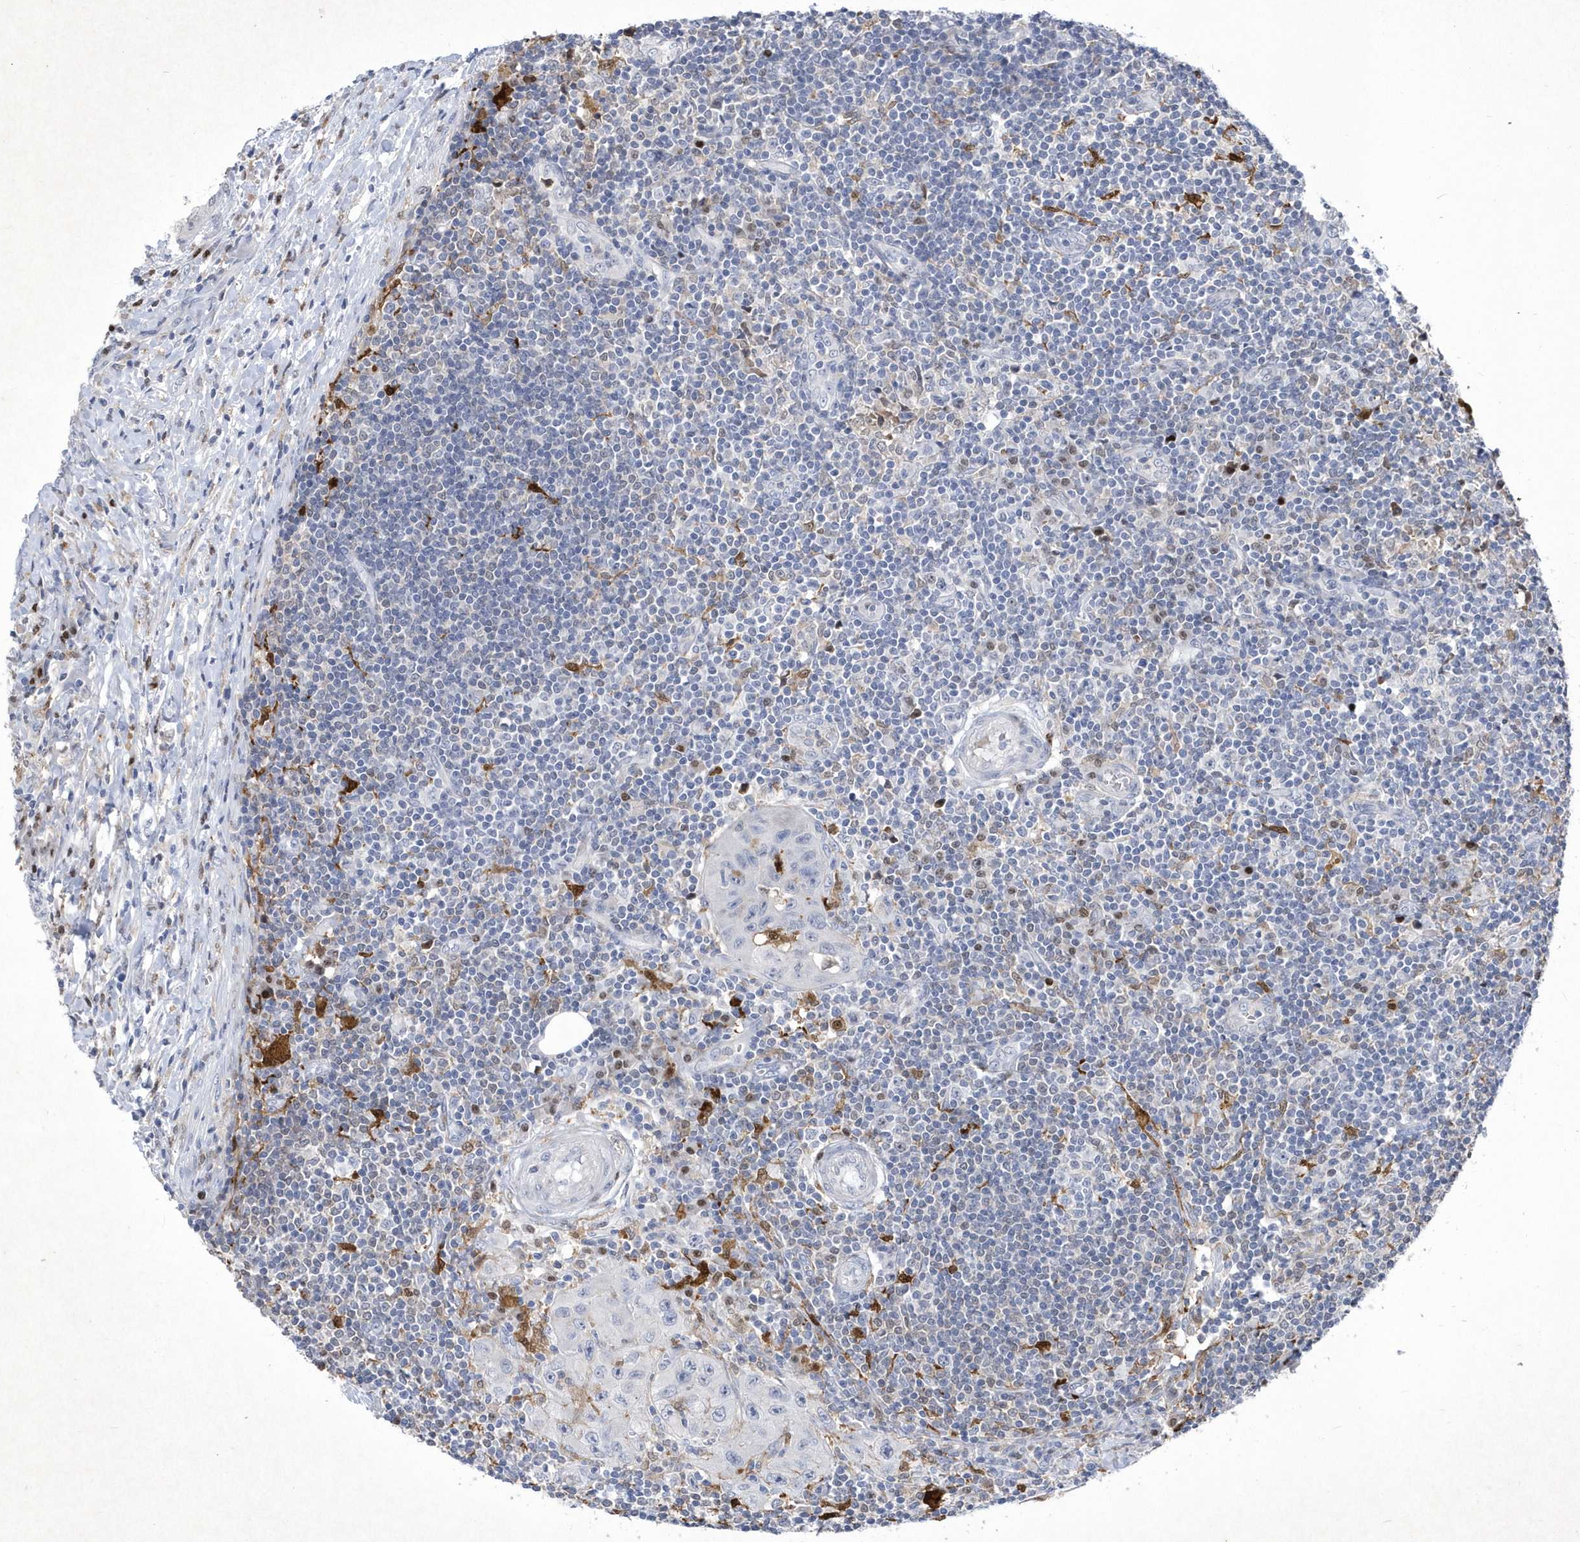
{"staining": {"intensity": "negative", "quantity": "none", "location": "none"}, "tissue": "lymph node", "cell_type": "Germinal center cells", "image_type": "normal", "snomed": [{"axis": "morphology", "description": "Normal tissue, NOS"}, {"axis": "morphology", "description": "Squamous cell carcinoma, metastatic, NOS"}, {"axis": "topography", "description": "Lymph node"}], "caption": "Immunohistochemistry (IHC) micrograph of normal lymph node: human lymph node stained with DAB (3,3'-diaminobenzidine) exhibits no significant protein staining in germinal center cells.", "gene": "BHLHA15", "patient": {"sex": "male", "age": 73}}